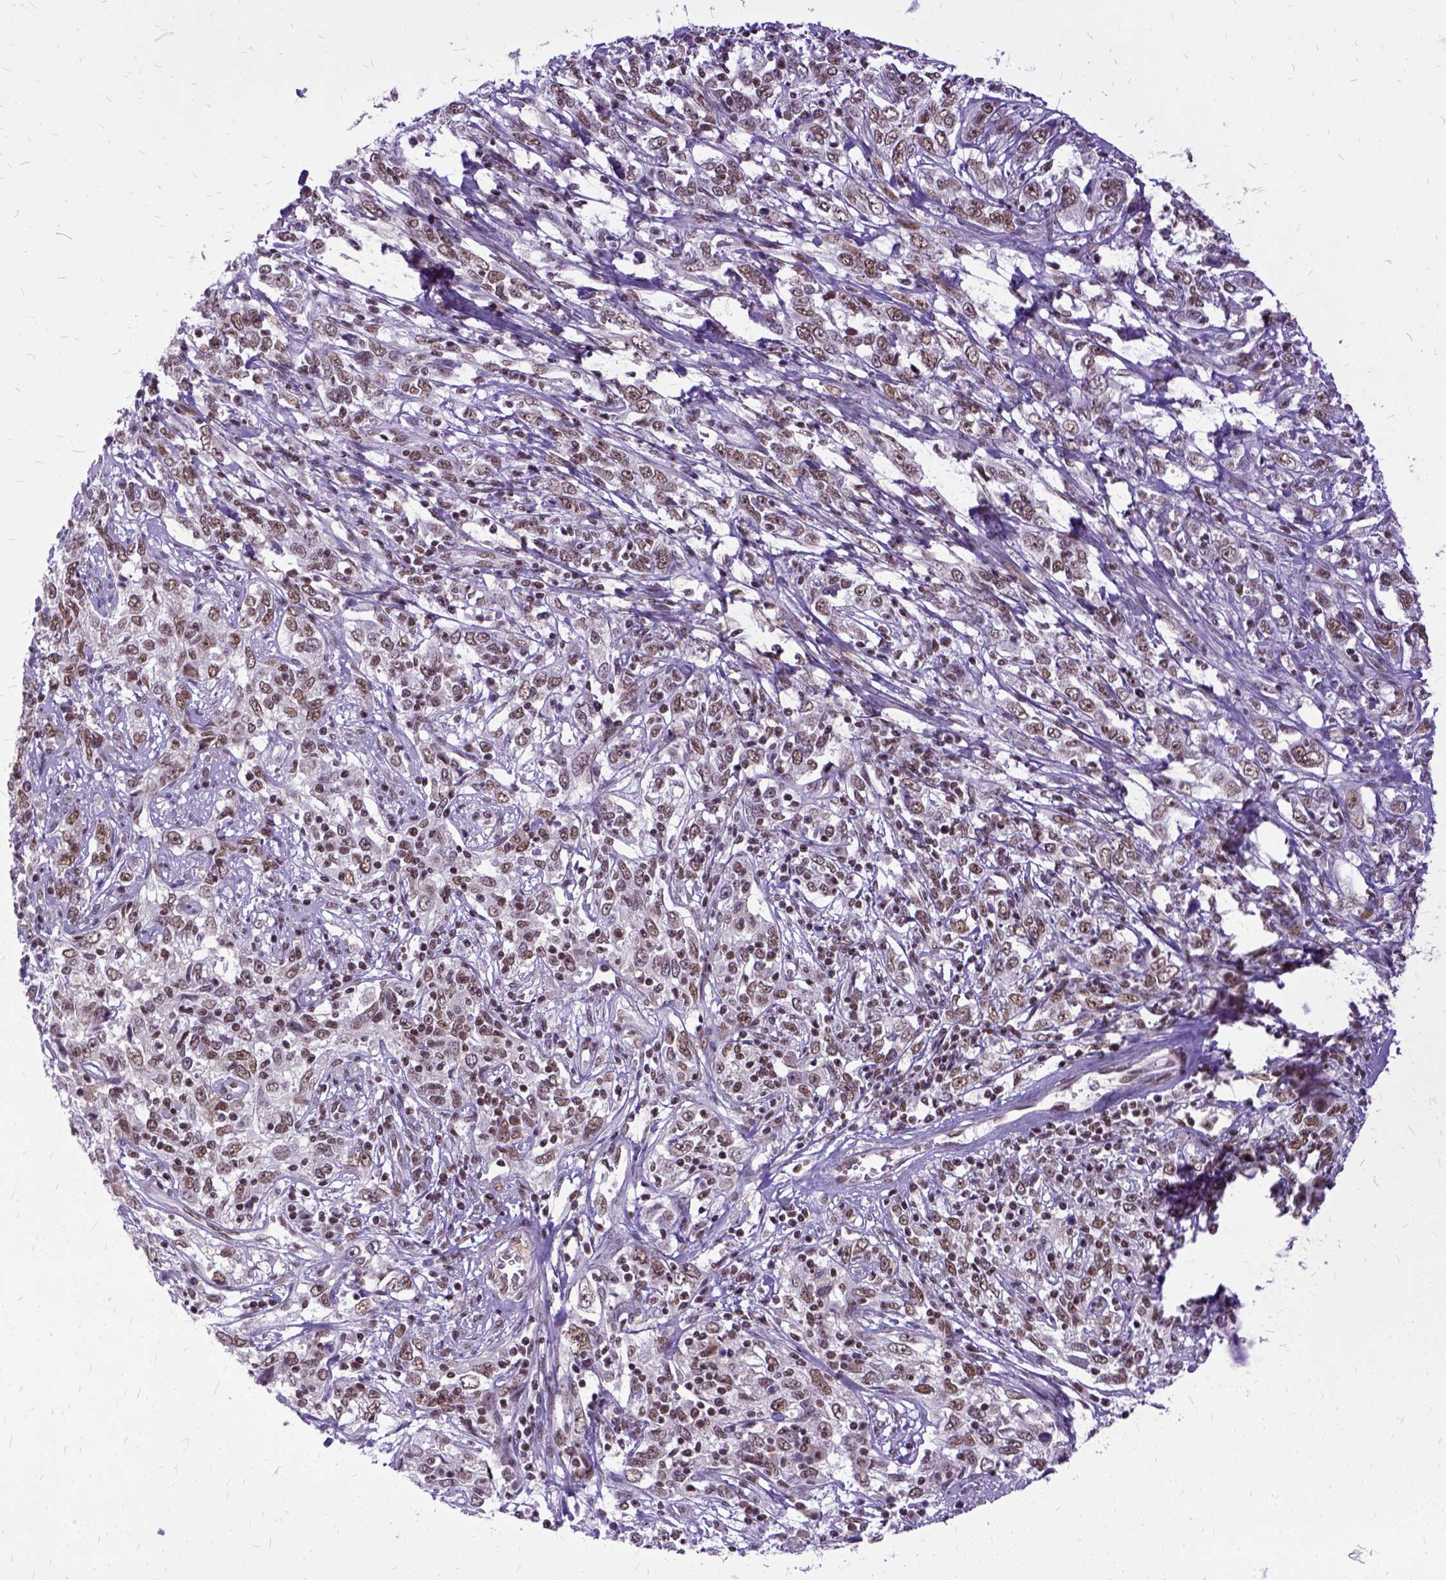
{"staining": {"intensity": "moderate", "quantity": ">75%", "location": "nuclear"}, "tissue": "cervical cancer", "cell_type": "Tumor cells", "image_type": "cancer", "snomed": [{"axis": "morphology", "description": "Adenocarcinoma, NOS"}, {"axis": "topography", "description": "Cervix"}], "caption": "Cervical adenocarcinoma stained for a protein shows moderate nuclear positivity in tumor cells.", "gene": "SETD1A", "patient": {"sex": "female", "age": 40}}